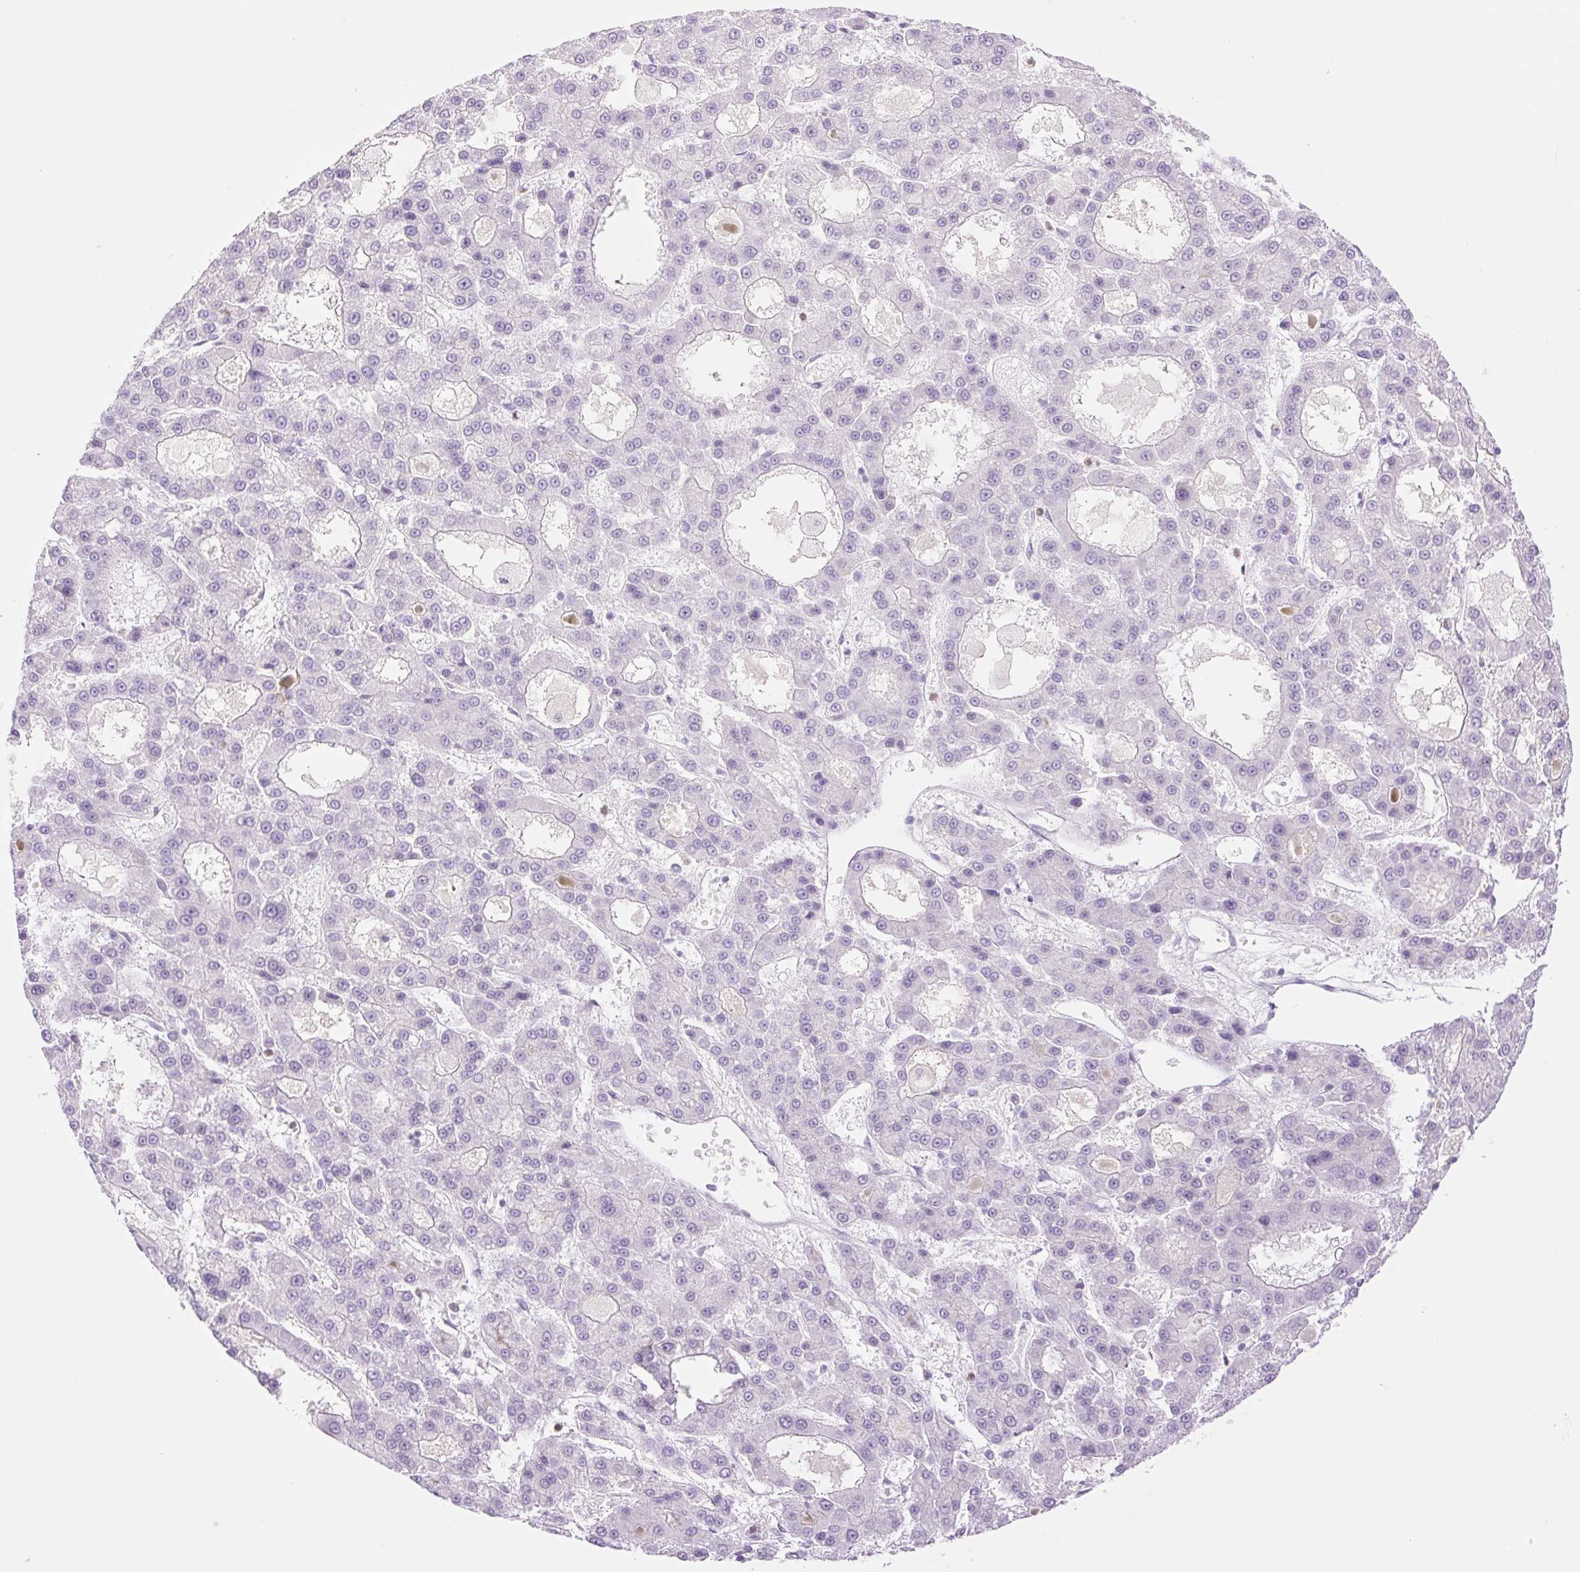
{"staining": {"intensity": "negative", "quantity": "none", "location": "none"}, "tissue": "liver cancer", "cell_type": "Tumor cells", "image_type": "cancer", "snomed": [{"axis": "morphology", "description": "Carcinoma, Hepatocellular, NOS"}, {"axis": "topography", "description": "Liver"}], "caption": "A high-resolution micrograph shows immunohistochemistry staining of liver cancer, which shows no significant expression in tumor cells. The staining was performed using DAB to visualize the protein expression in brown, while the nuclei were stained in blue with hematoxylin (Magnification: 20x).", "gene": "TBX15", "patient": {"sex": "male", "age": 70}}